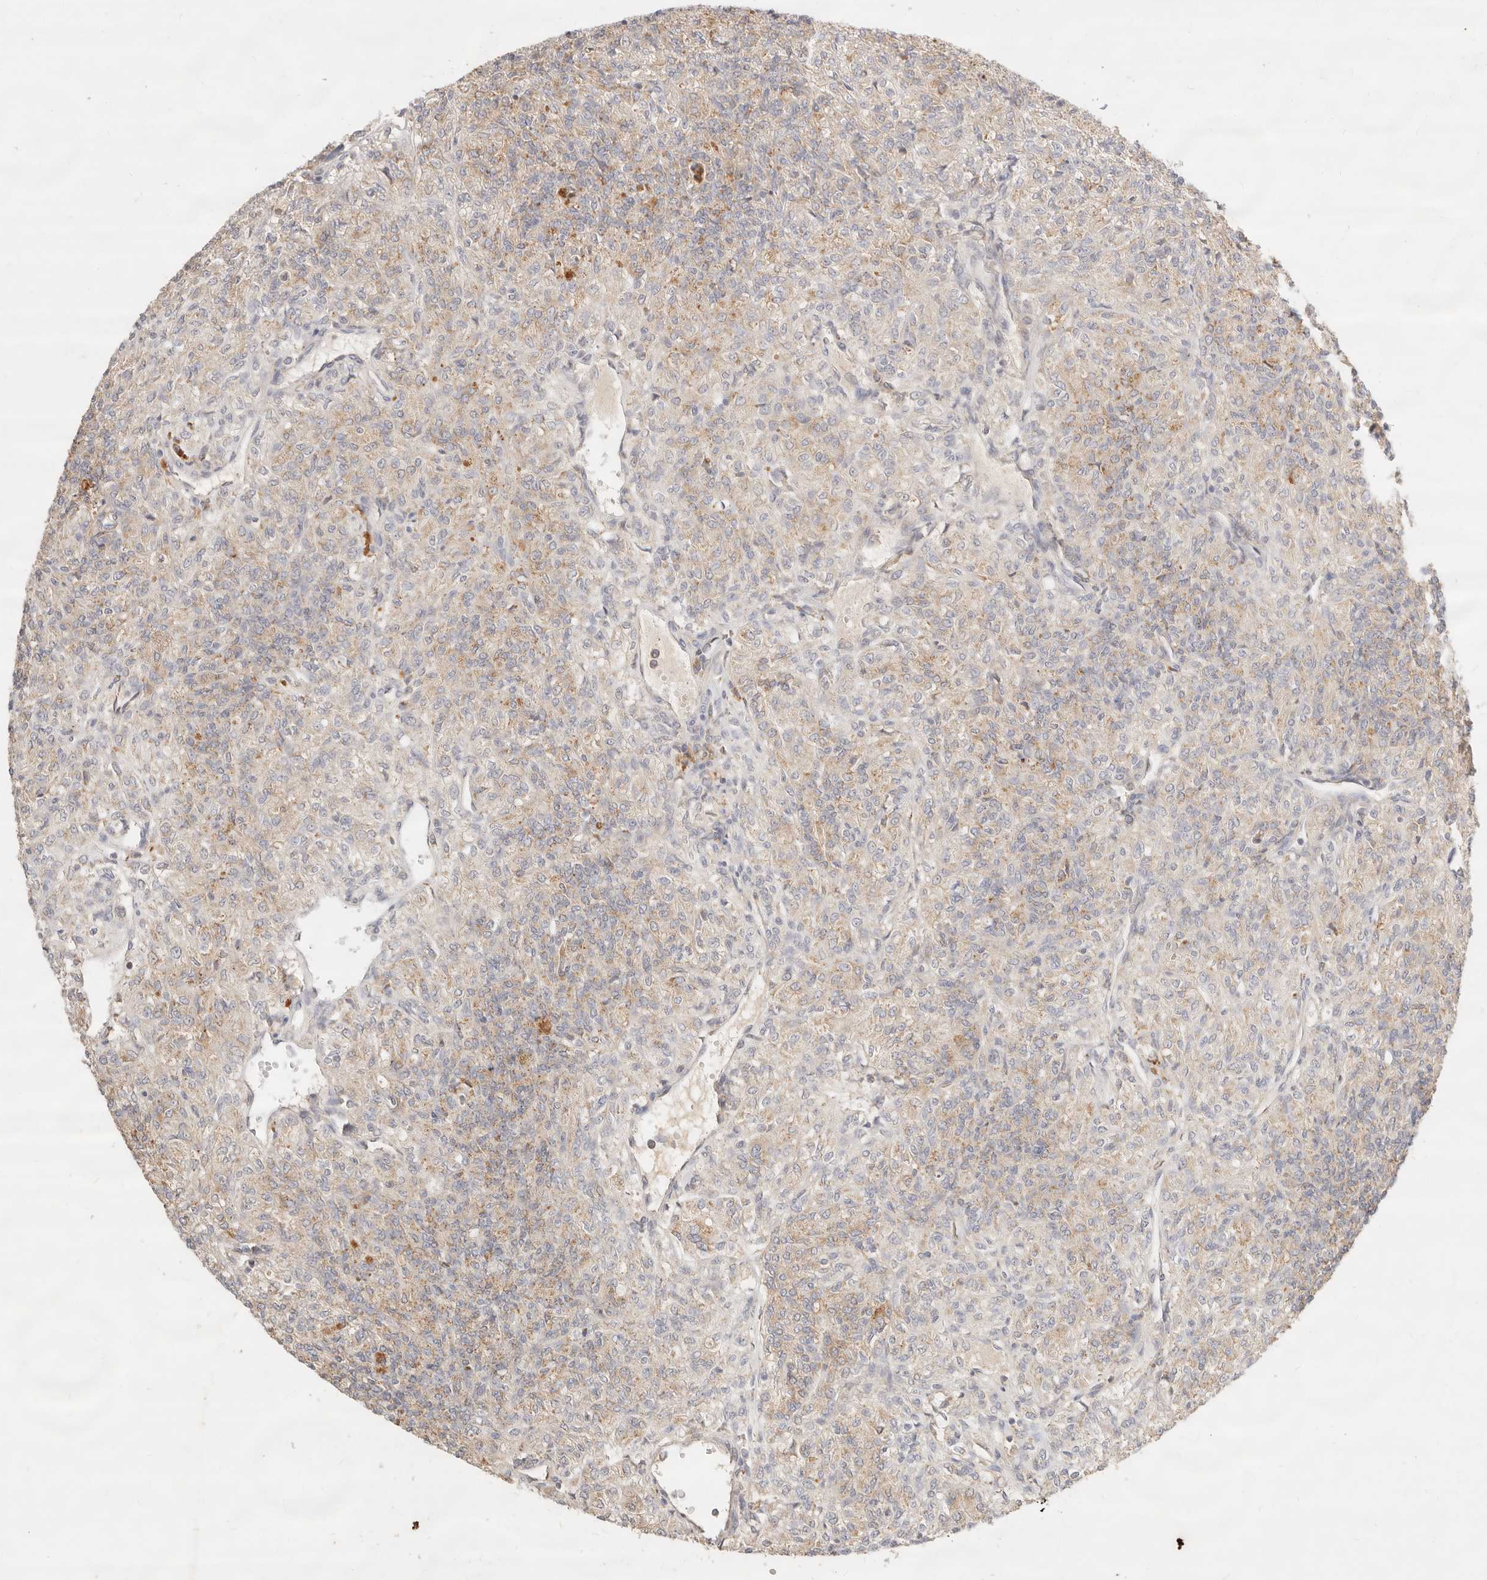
{"staining": {"intensity": "weak", "quantity": "25%-75%", "location": "cytoplasmic/membranous"}, "tissue": "renal cancer", "cell_type": "Tumor cells", "image_type": "cancer", "snomed": [{"axis": "morphology", "description": "Adenocarcinoma, NOS"}, {"axis": "topography", "description": "Kidney"}], "caption": "A brown stain highlights weak cytoplasmic/membranous staining of a protein in renal cancer (adenocarcinoma) tumor cells.", "gene": "ACOX1", "patient": {"sex": "male", "age": 77}}